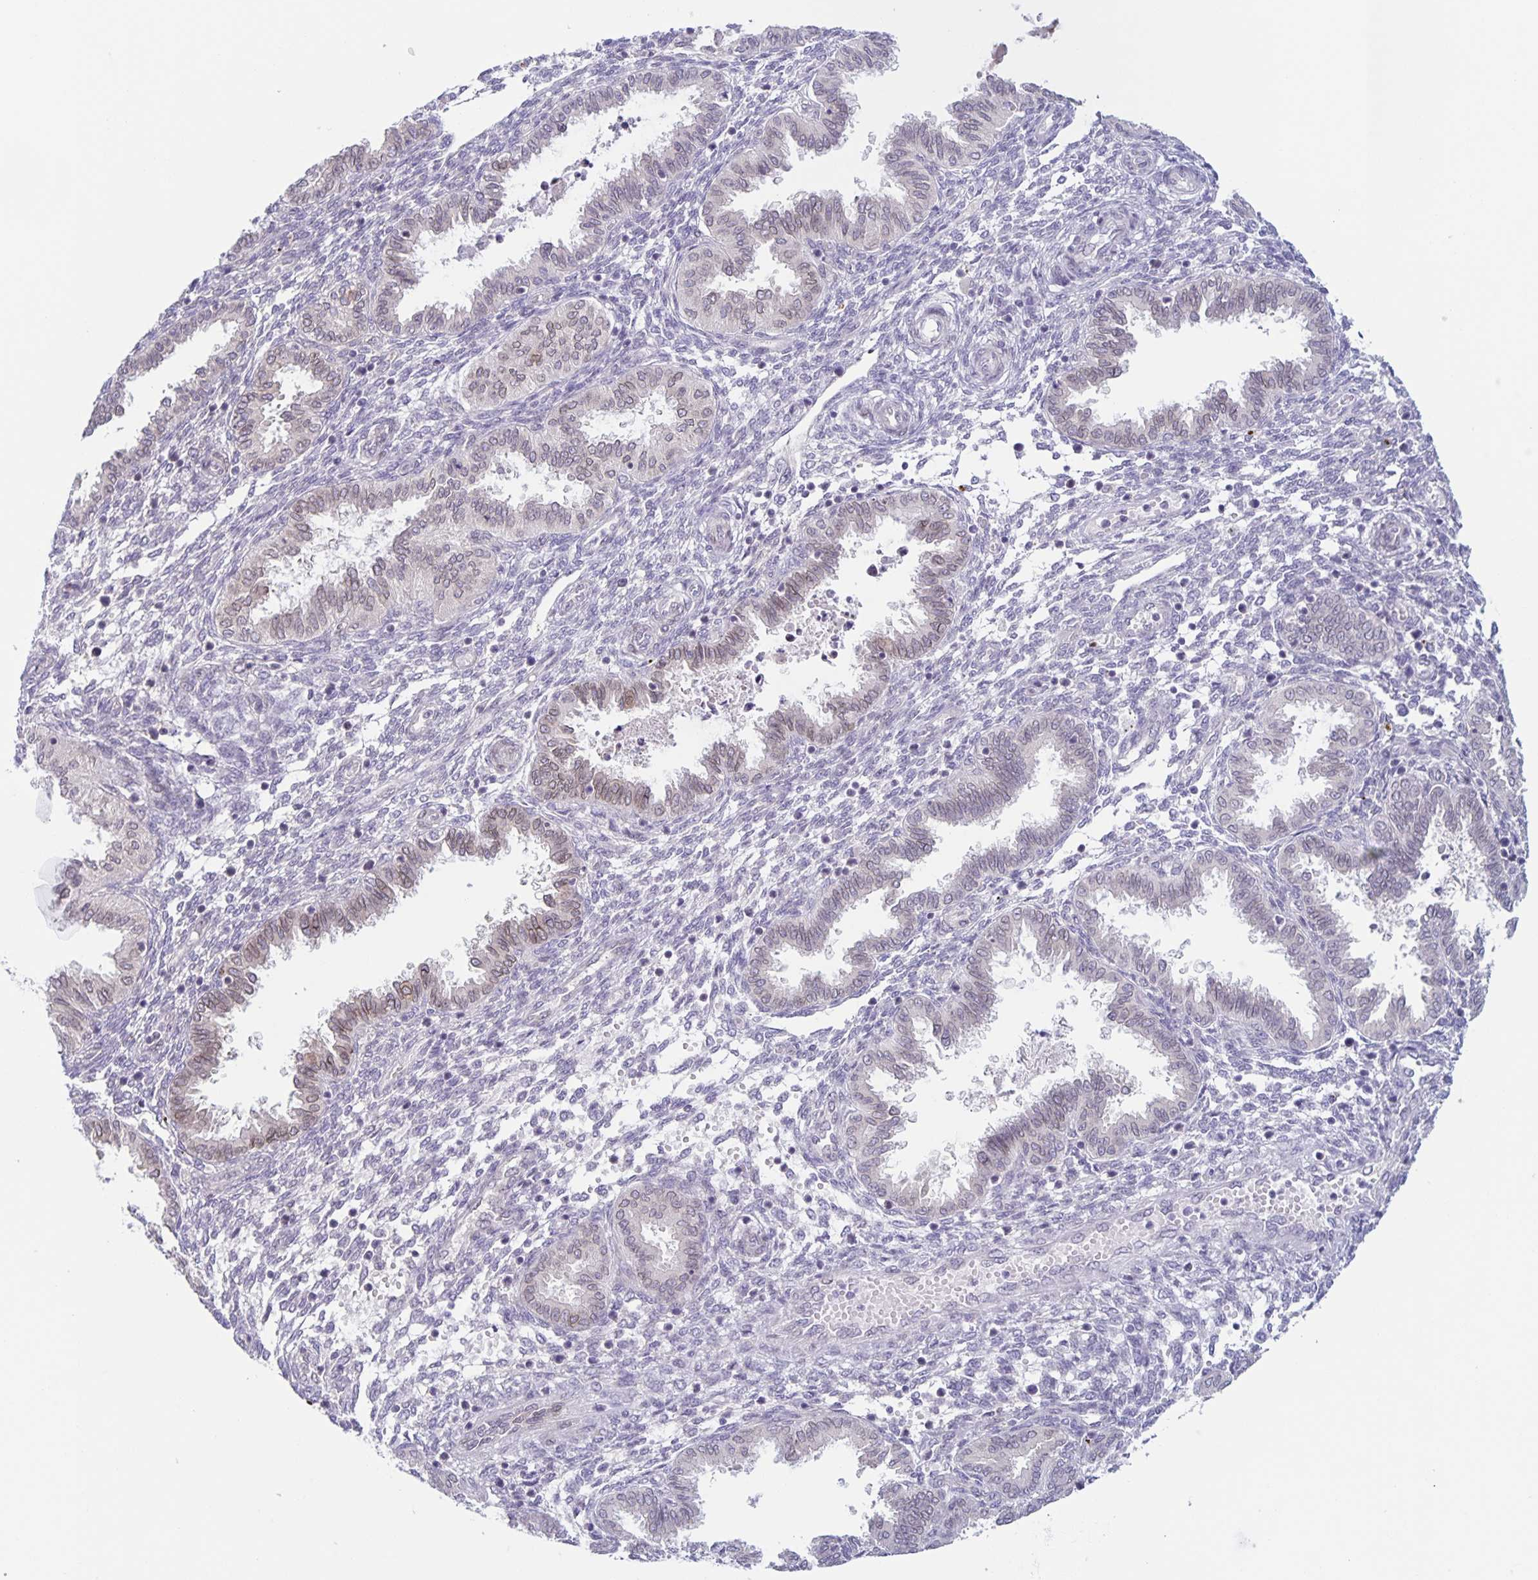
{"staining": {"intensity": "negative", "quantity": "none", "location": "none"}, "tissue": "endometrium", "cell_type": "Cells in endometrial stroma", "image_type": "normal", "snomed": [{"axis": "morphology", "description": "Normal tissue, NOS"}, {"axis": "topography", "description": "Endometrium"}], "caption": "DAB immunohistochemical staining of benign human endometrium shows no significant staining in cells in endometrial stroma.", "gene": "SYNE2", "patient": {"sex": "female", "age": 33}}